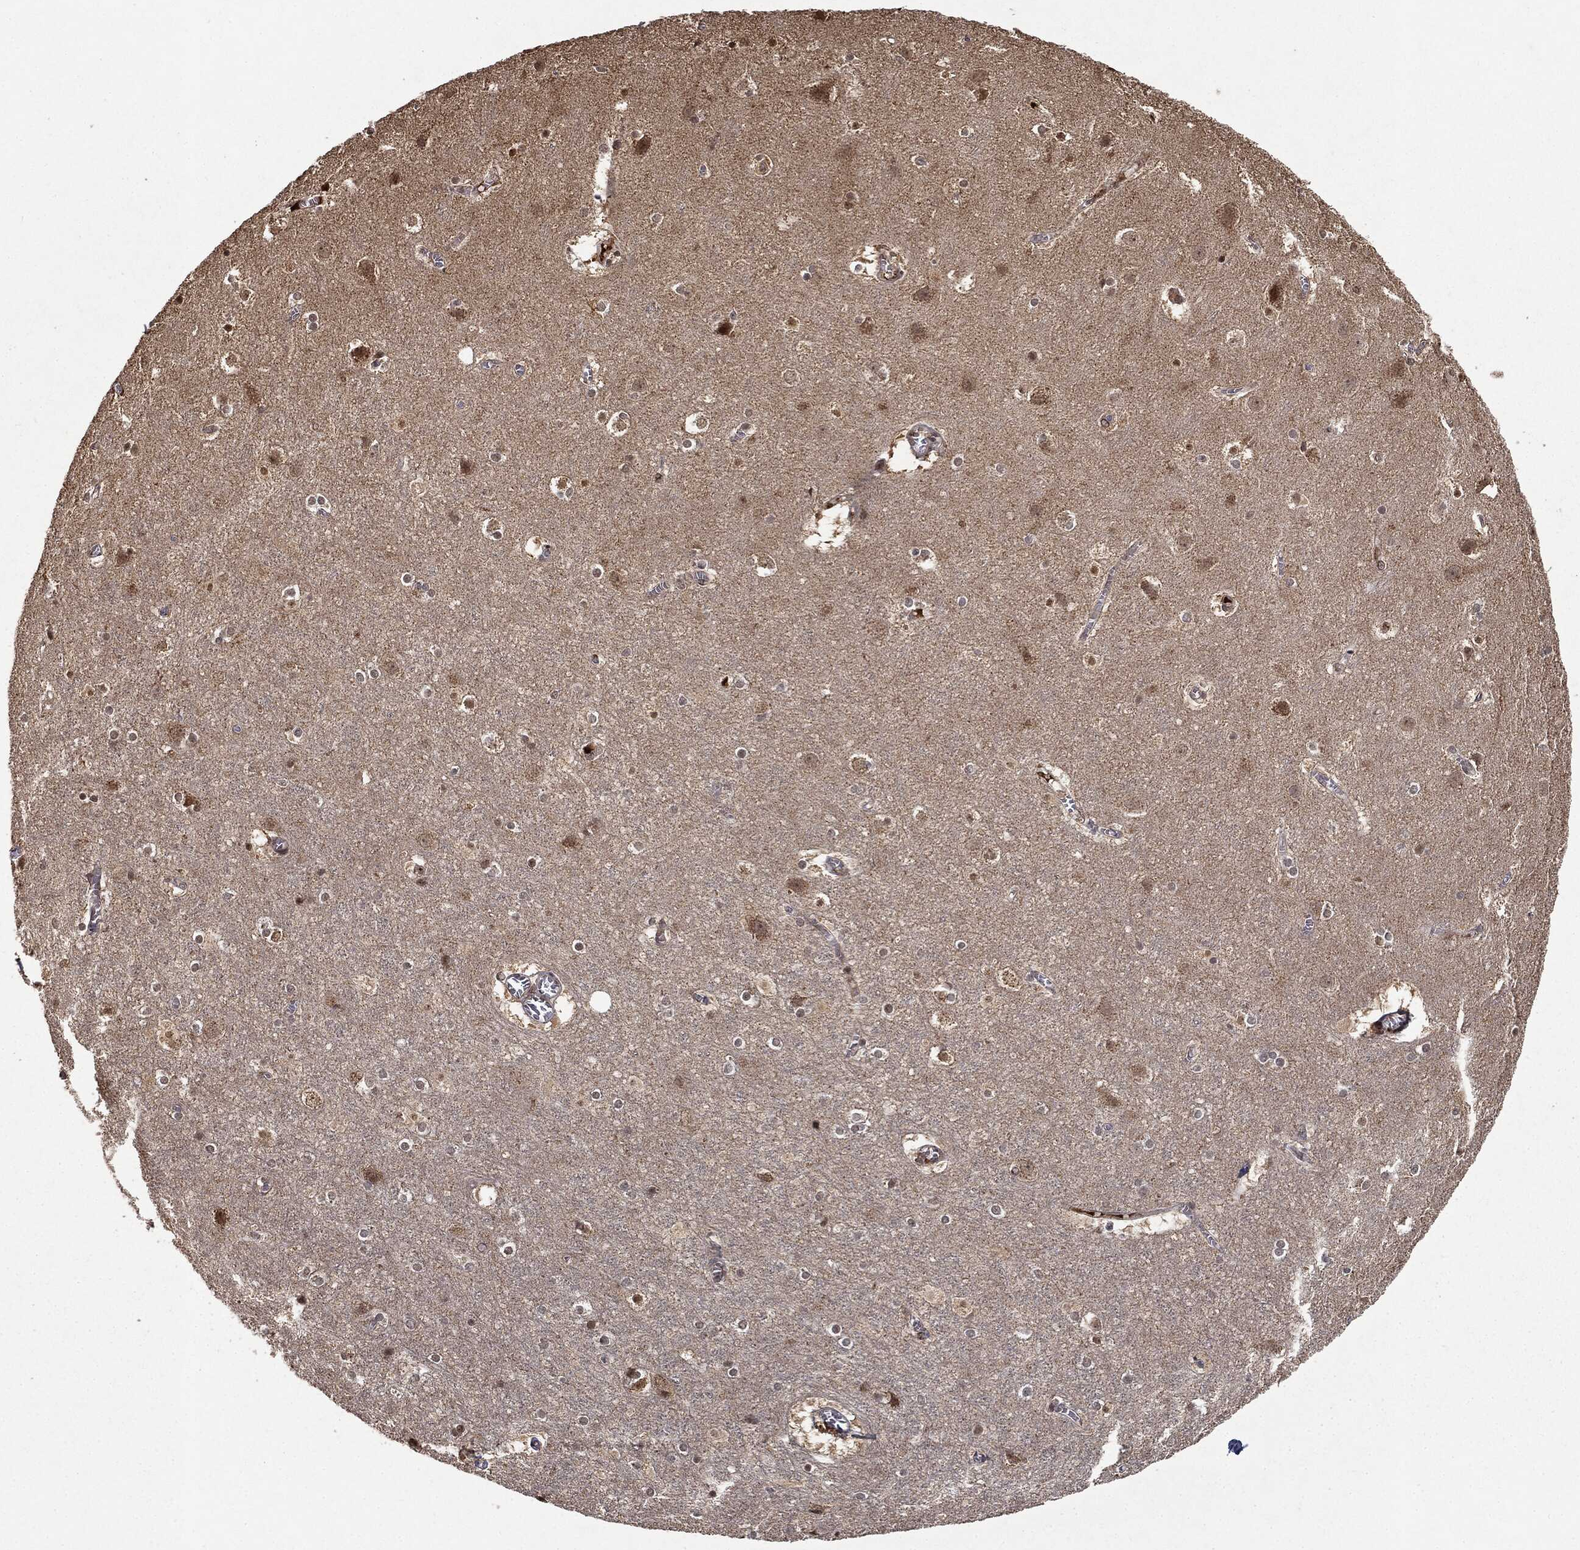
{"staining": {"intensity": "negative", "quantity": "none", "location": "none"}, "tissue": "cerebral cortex", "cell_type": "Endothelial cells", "image_type": "normal", "snomed": [{"axis": "morphology", "description": "Normal tissue, NOS"}, {"axis": "topography", "description": "Cerebral cortex"}], "caption": "IHC photomicrograph of benign cerebral cortex: cerebral cortex stained with DAB (3,3'-diaminobenzidine) reveals no significant protein expression in endothelial cells.", "gene": "ZNHIT6", "patient": {"sex": "male", "age": 59}}